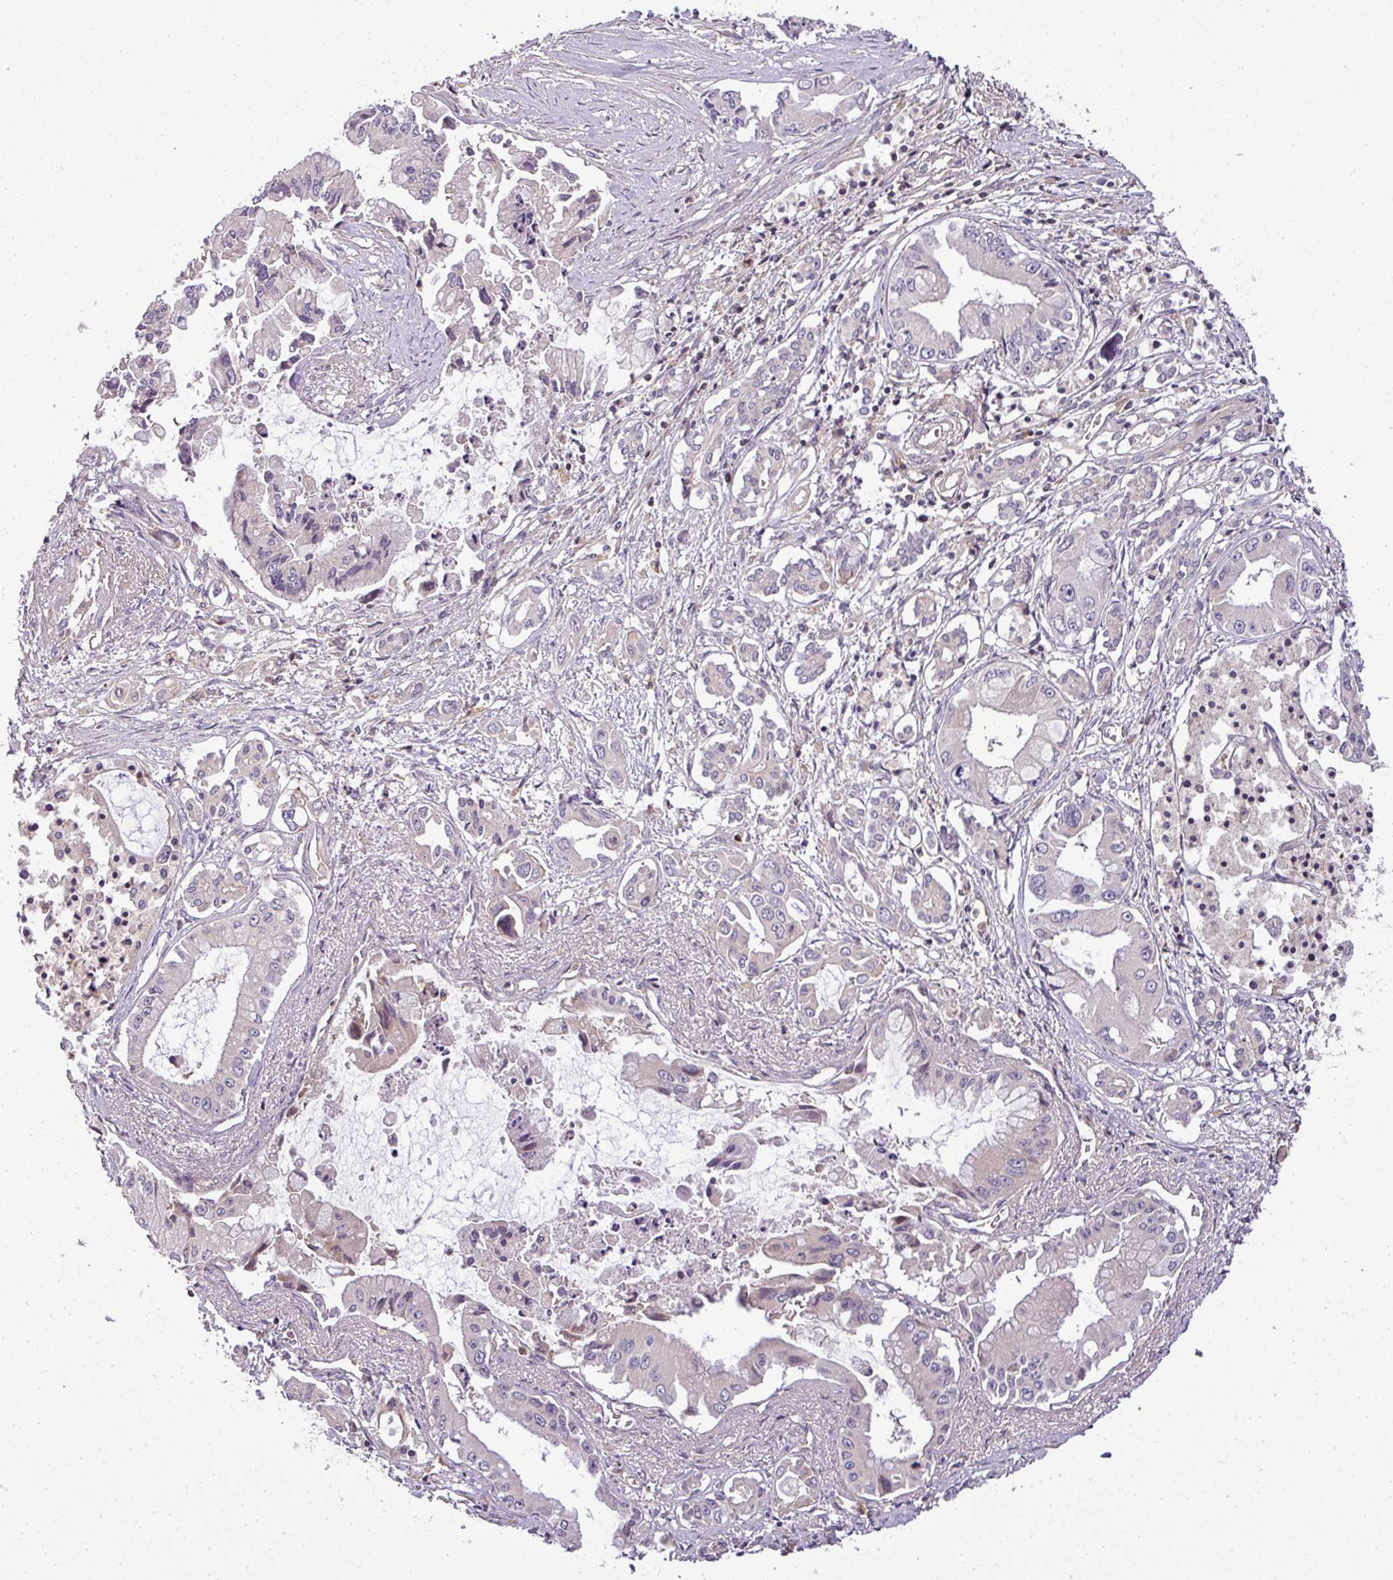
{"staining": {"intensity": "negative", "quantity": "none", "location": "none"}, "tissue": "pancreatic cancer", "cell_type": "Tumor cells", "image_type": "cancer", "snomed": [{"axis": "morphology", "description": "Adenocarcinoma, NOS"}, {"axis": "topography", "description": "Pancreas"}], "caption": "This is an immunohistochemistry micrograph of pancreatic cancer. There is no staining in tumor cells.", "gene": "TCL1B", "patient": {"sex": "male", "age": 84}}